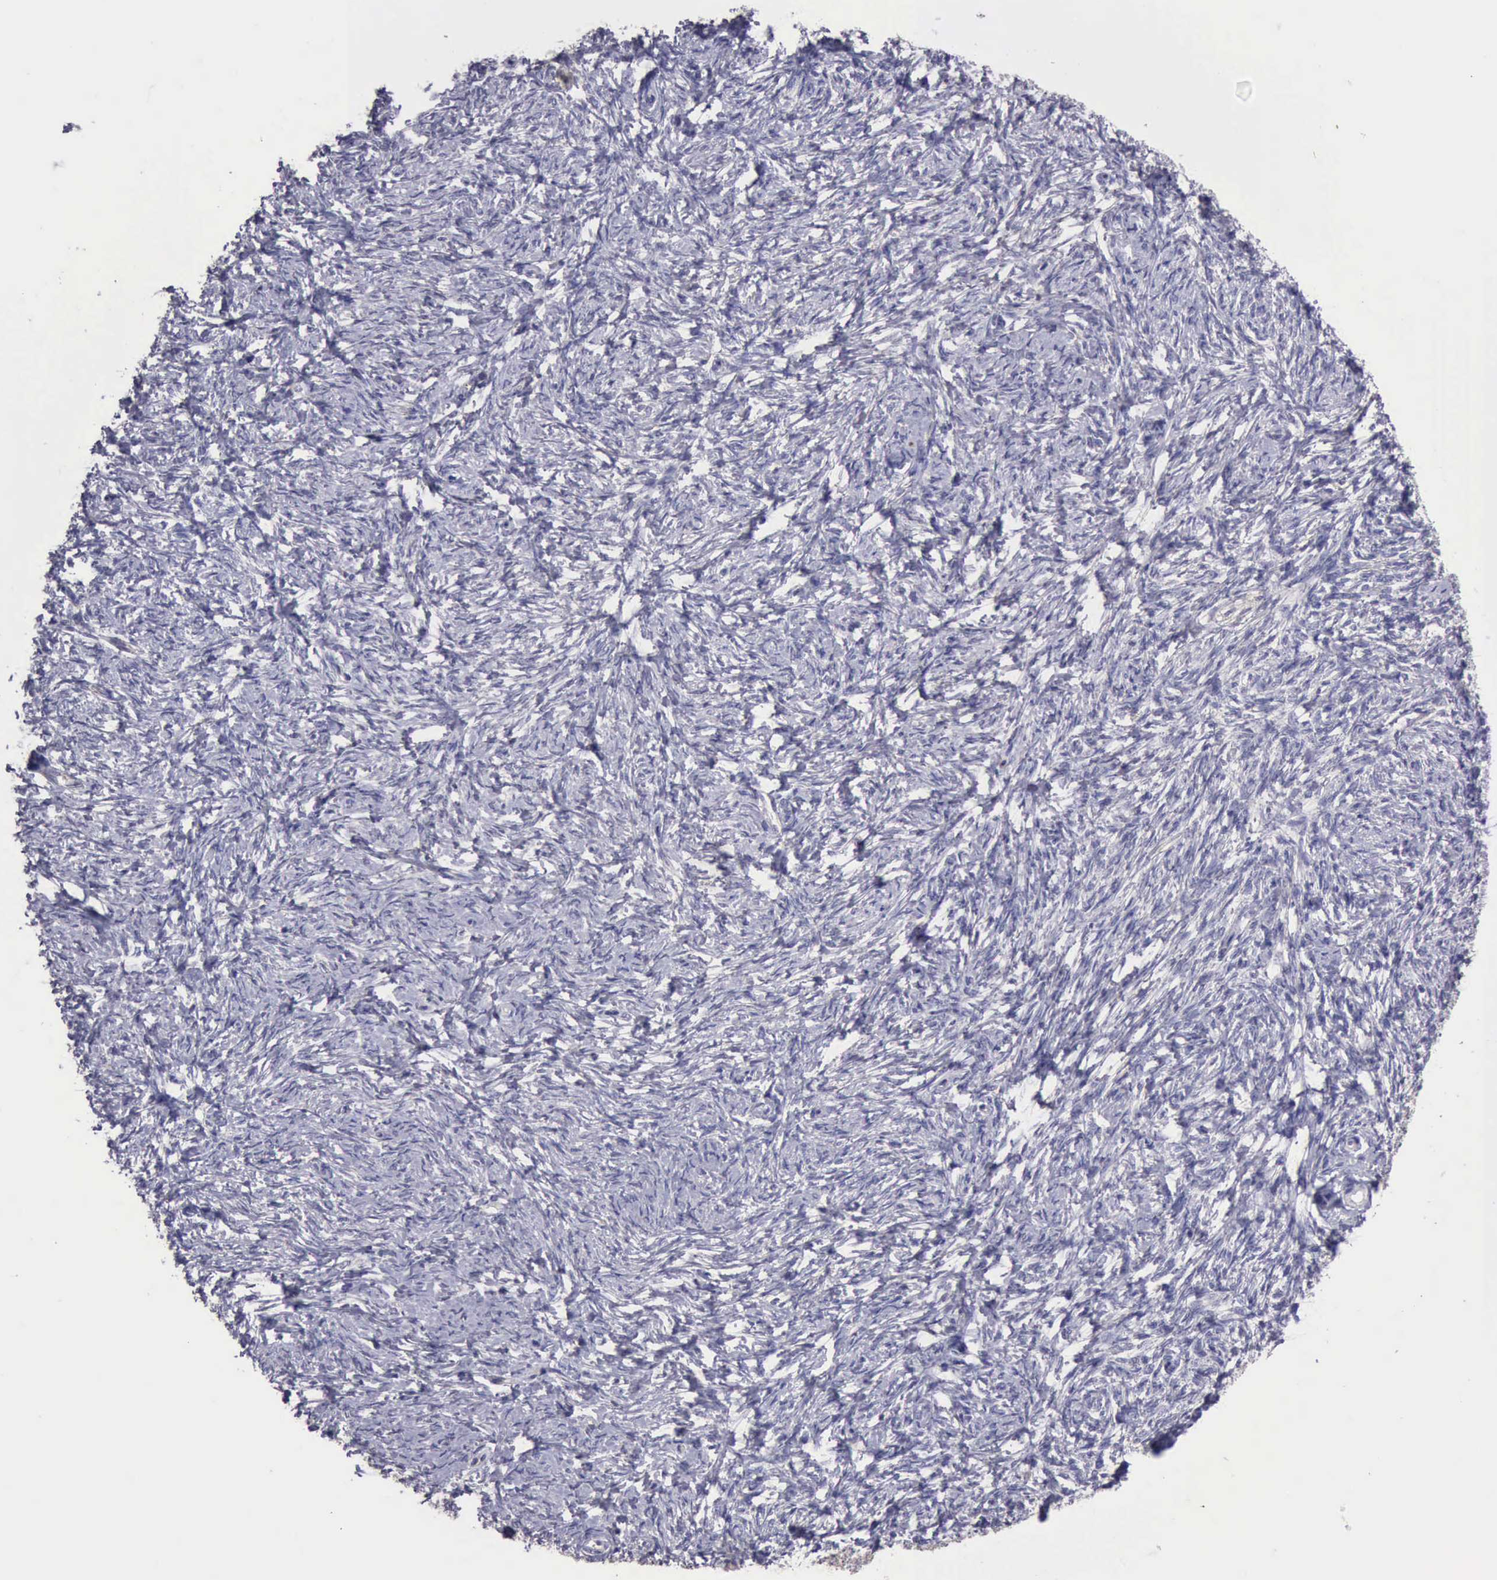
{"staining": {"intensity": "negative", "quantity": "none", "location": "none"}, "tissue": "ovarian cancer", "cell_type": "Tumor cells", "image_type": "cancer", "snomed": [{"axis": "morphology", "description": "Normal tissue, NOS"}, {"axis": "morphology", "description": "Cystadenocarcinoma, serous, NOS"}, {"axis": "topography", "description": "Ovary"}], "caption": "Serous cystadenocarcinoma (ovarian) stained for a protein using immunohistochemistry (IHC) displays no staining tumor cells.", "gene": "KCND1", "patient": {"sex": "female", "age": 62}}